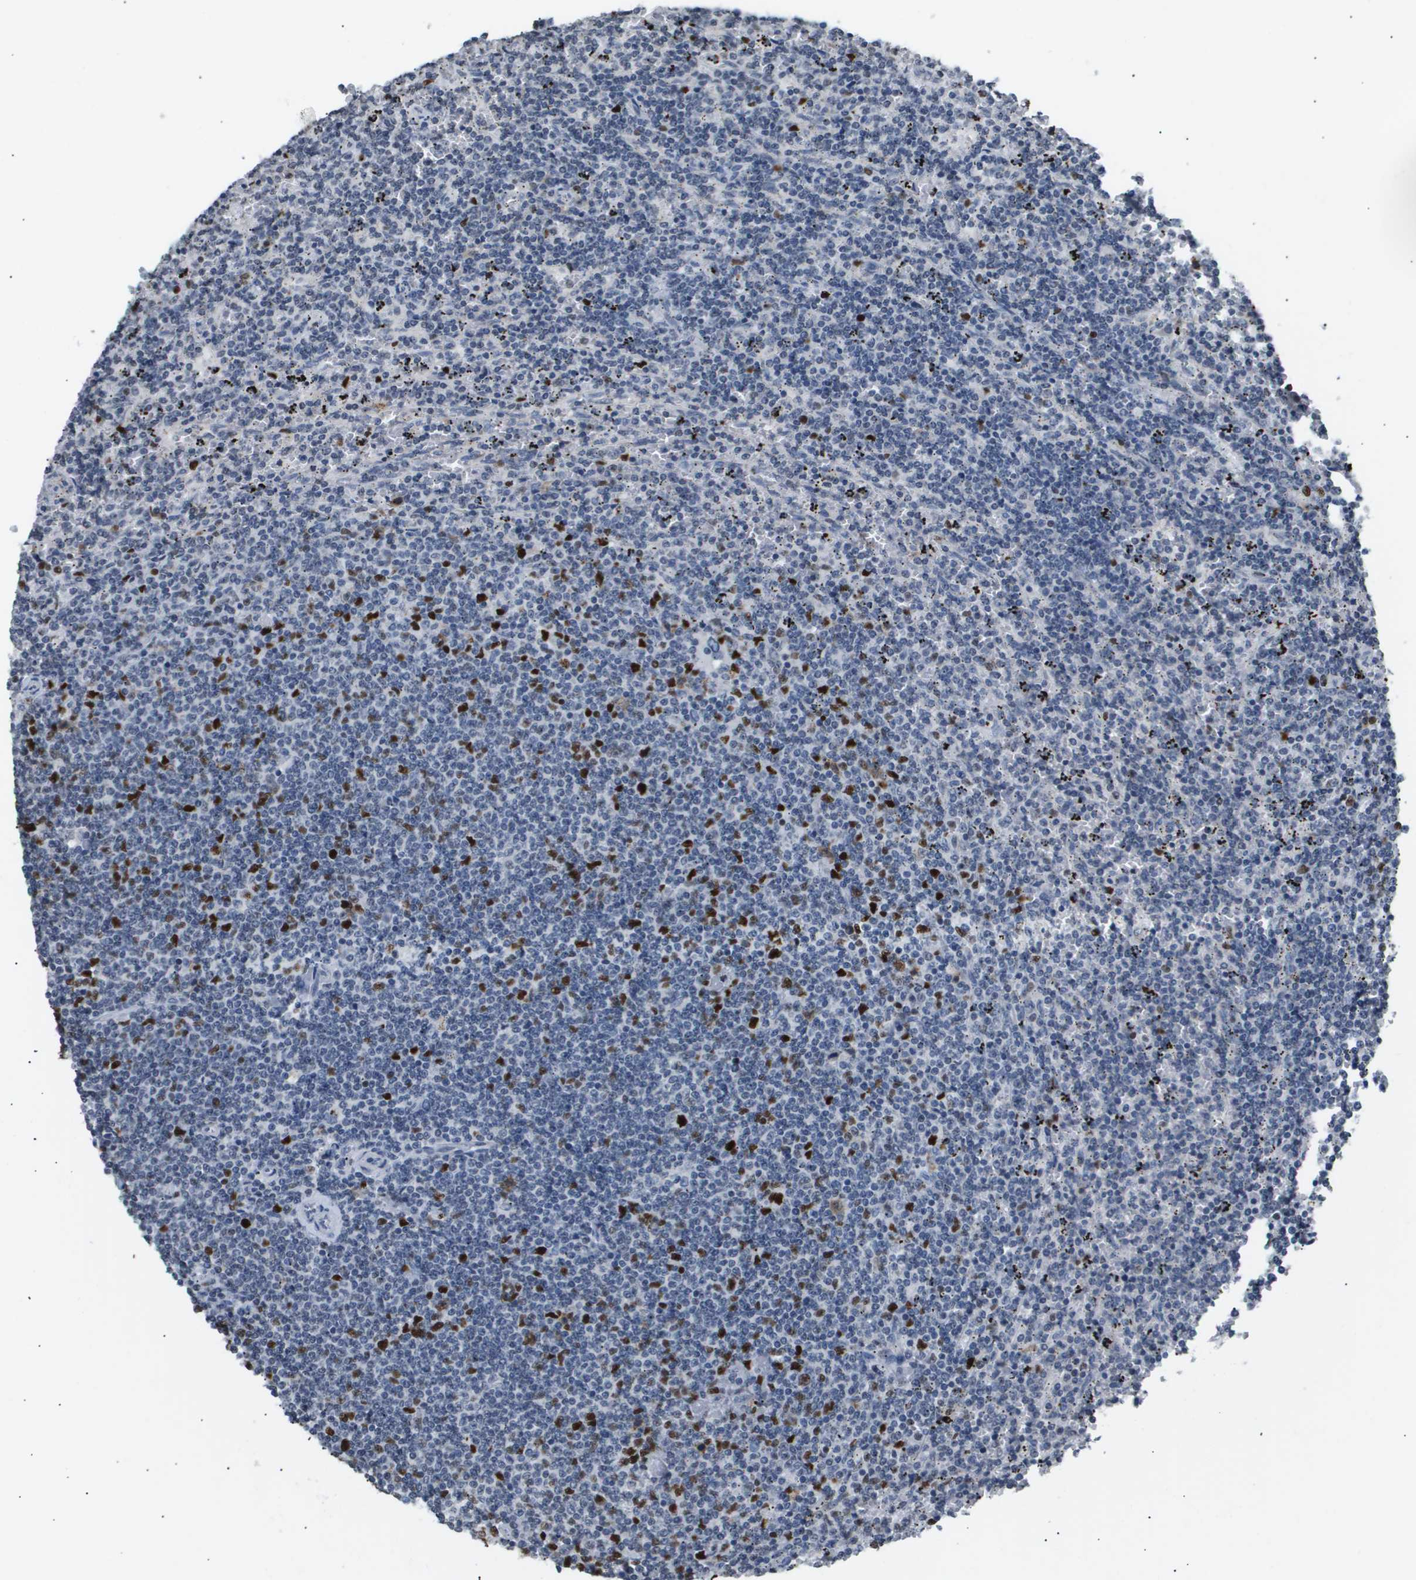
{"staining": {"intensity": "strong", "quantity": "<25%", "location": "nuclear"}, "tissue": "lymphoma", "cell_type": "Tumor cells", "image_type": "cancer", "snomed": [{"axis": "morphology", "description": "Malignant lymphoma, non-Hodgkin's type, Low grade"}, {"axis": "topography", "description": "Spleen"}], "caption": "Immunohistochemical staining of low-grade malignant lymphoma, non-Hodgkin's type demonstrates medium levels of strong nuclear protein expression in about <25% of tumor cells.", "gene": "ANAPC2", "patient": {"sex": "female", "age": 50}}